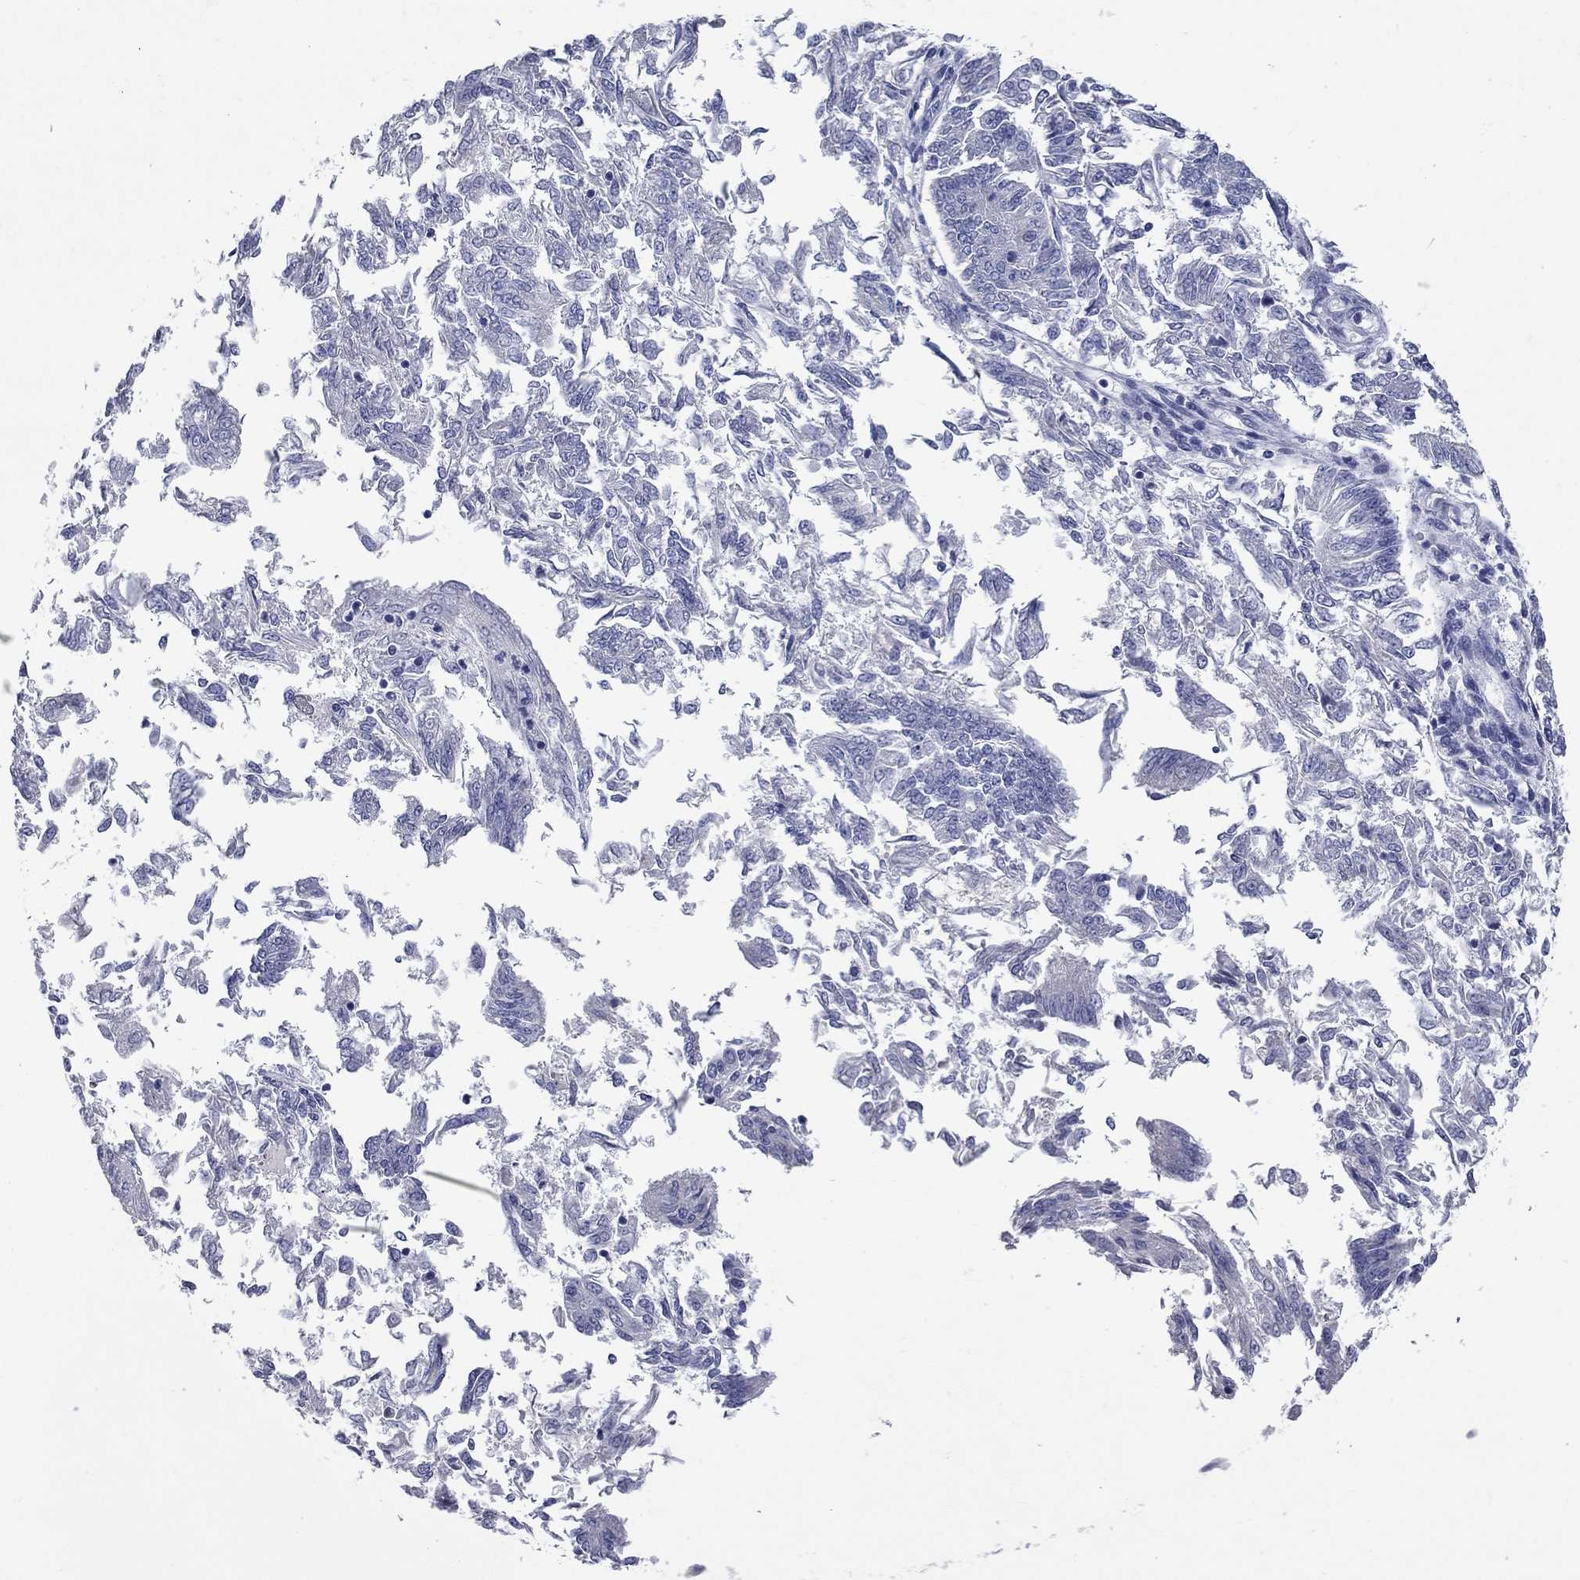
{"staining": {"intensity": "negative", "quantity": "none", "location": "none"}, "tissue": "endometrial cancer", "cell_type": "Tumor cells", "image_type": "cancer", "snomed": [{"axis": "morphology", "description": "Adenocarcinoma, NOS"}, {"axis": "topography", "description": "Endometrium"}], "caption": "Endometrial cancer stained for a protein using immunohistochemistry (IHC) reveals no expression tumor cells.", "gene": "UNC119B", "patient": {"sex": "female", "age": 58}}